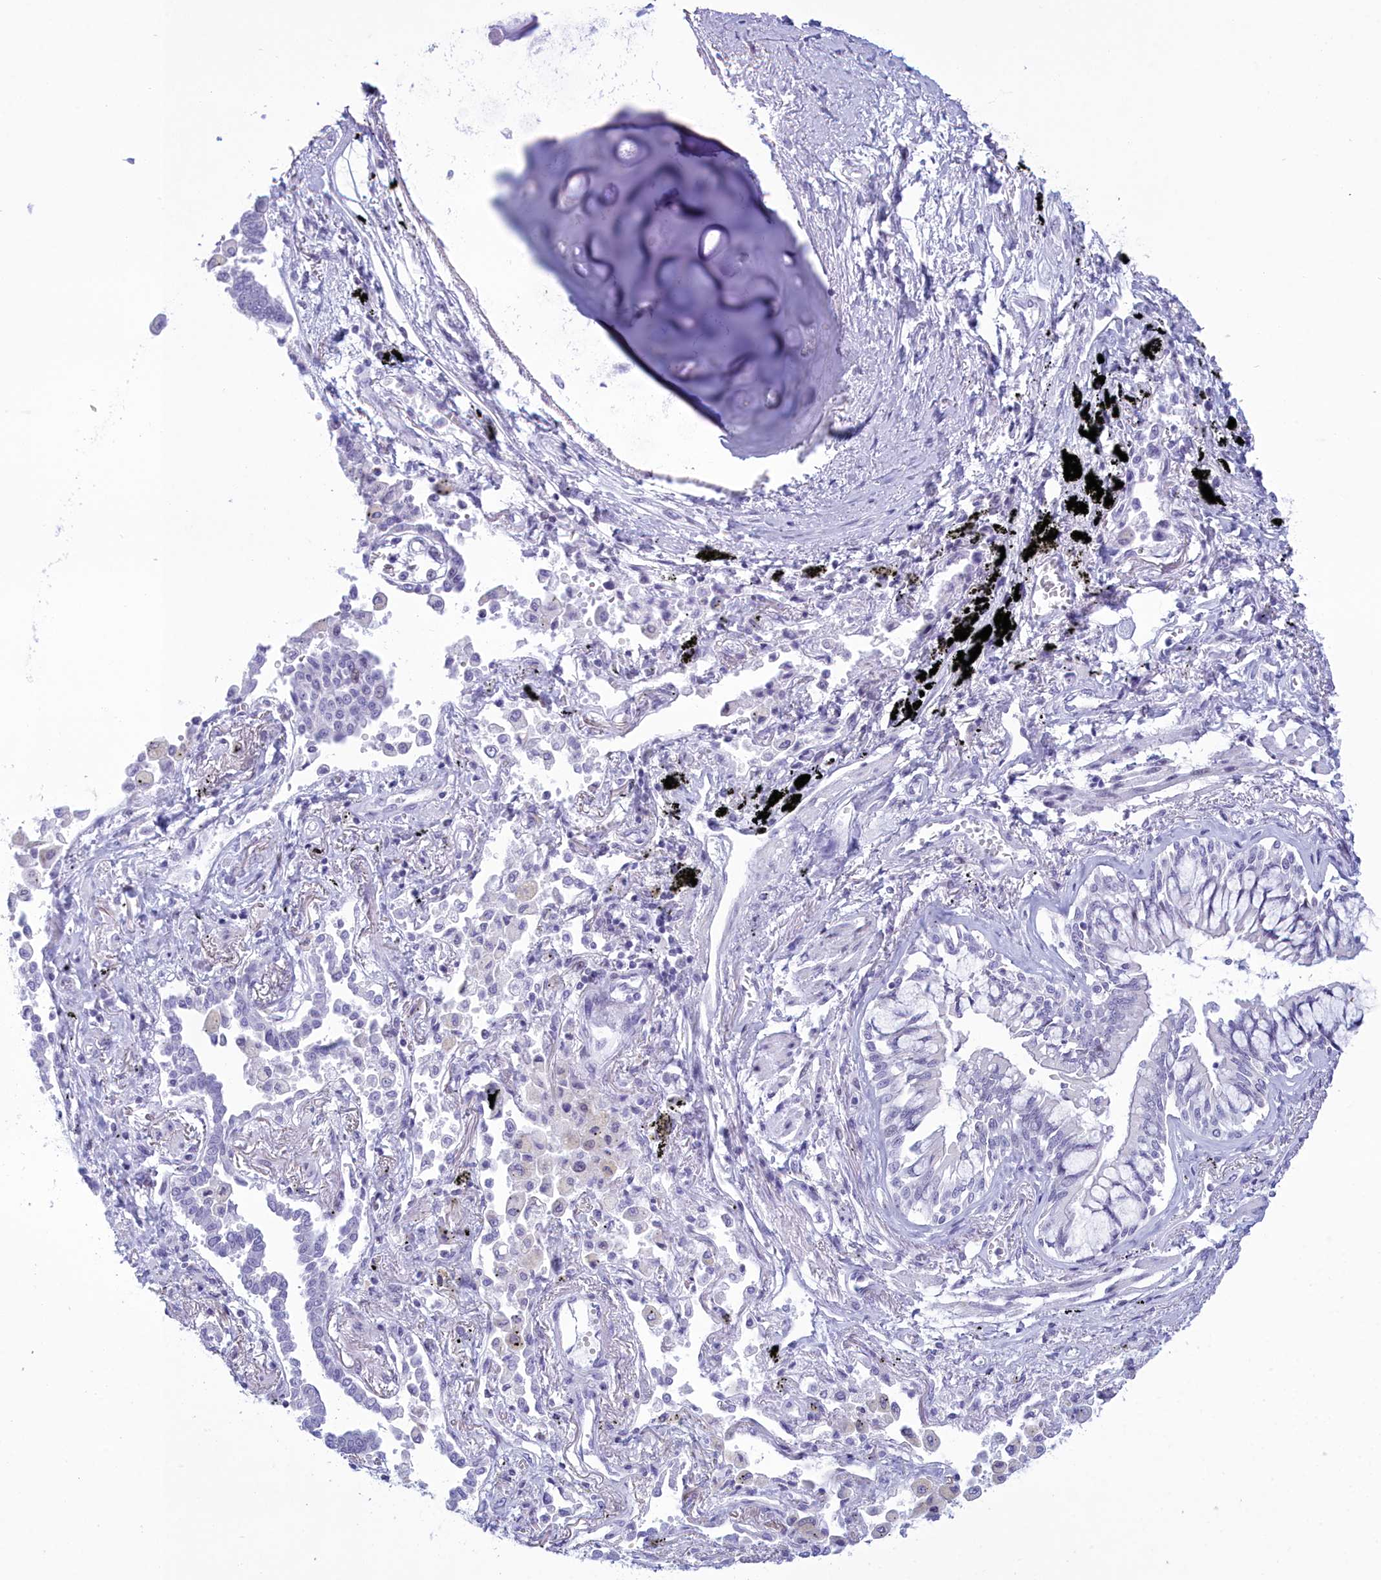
{"staining": {"intensity": "negative", "quantity": "none", "location": "none"}, "tissue": "lung cancer", "cell_type": "Tumor cells", "image_type": "cancer", "snomed": [{"axis": "morphology", "description": "Adenocarcinoma, NOS"}, {"axis": "topography", "description": "Lung"}], "caption": "DAB immunohistochemical staining of human lung cancer (adenocarcinoma) shows no significant expression in tumor cells.", "gene": "SNX20", "patient": {"sex": "male", "age": 67}}